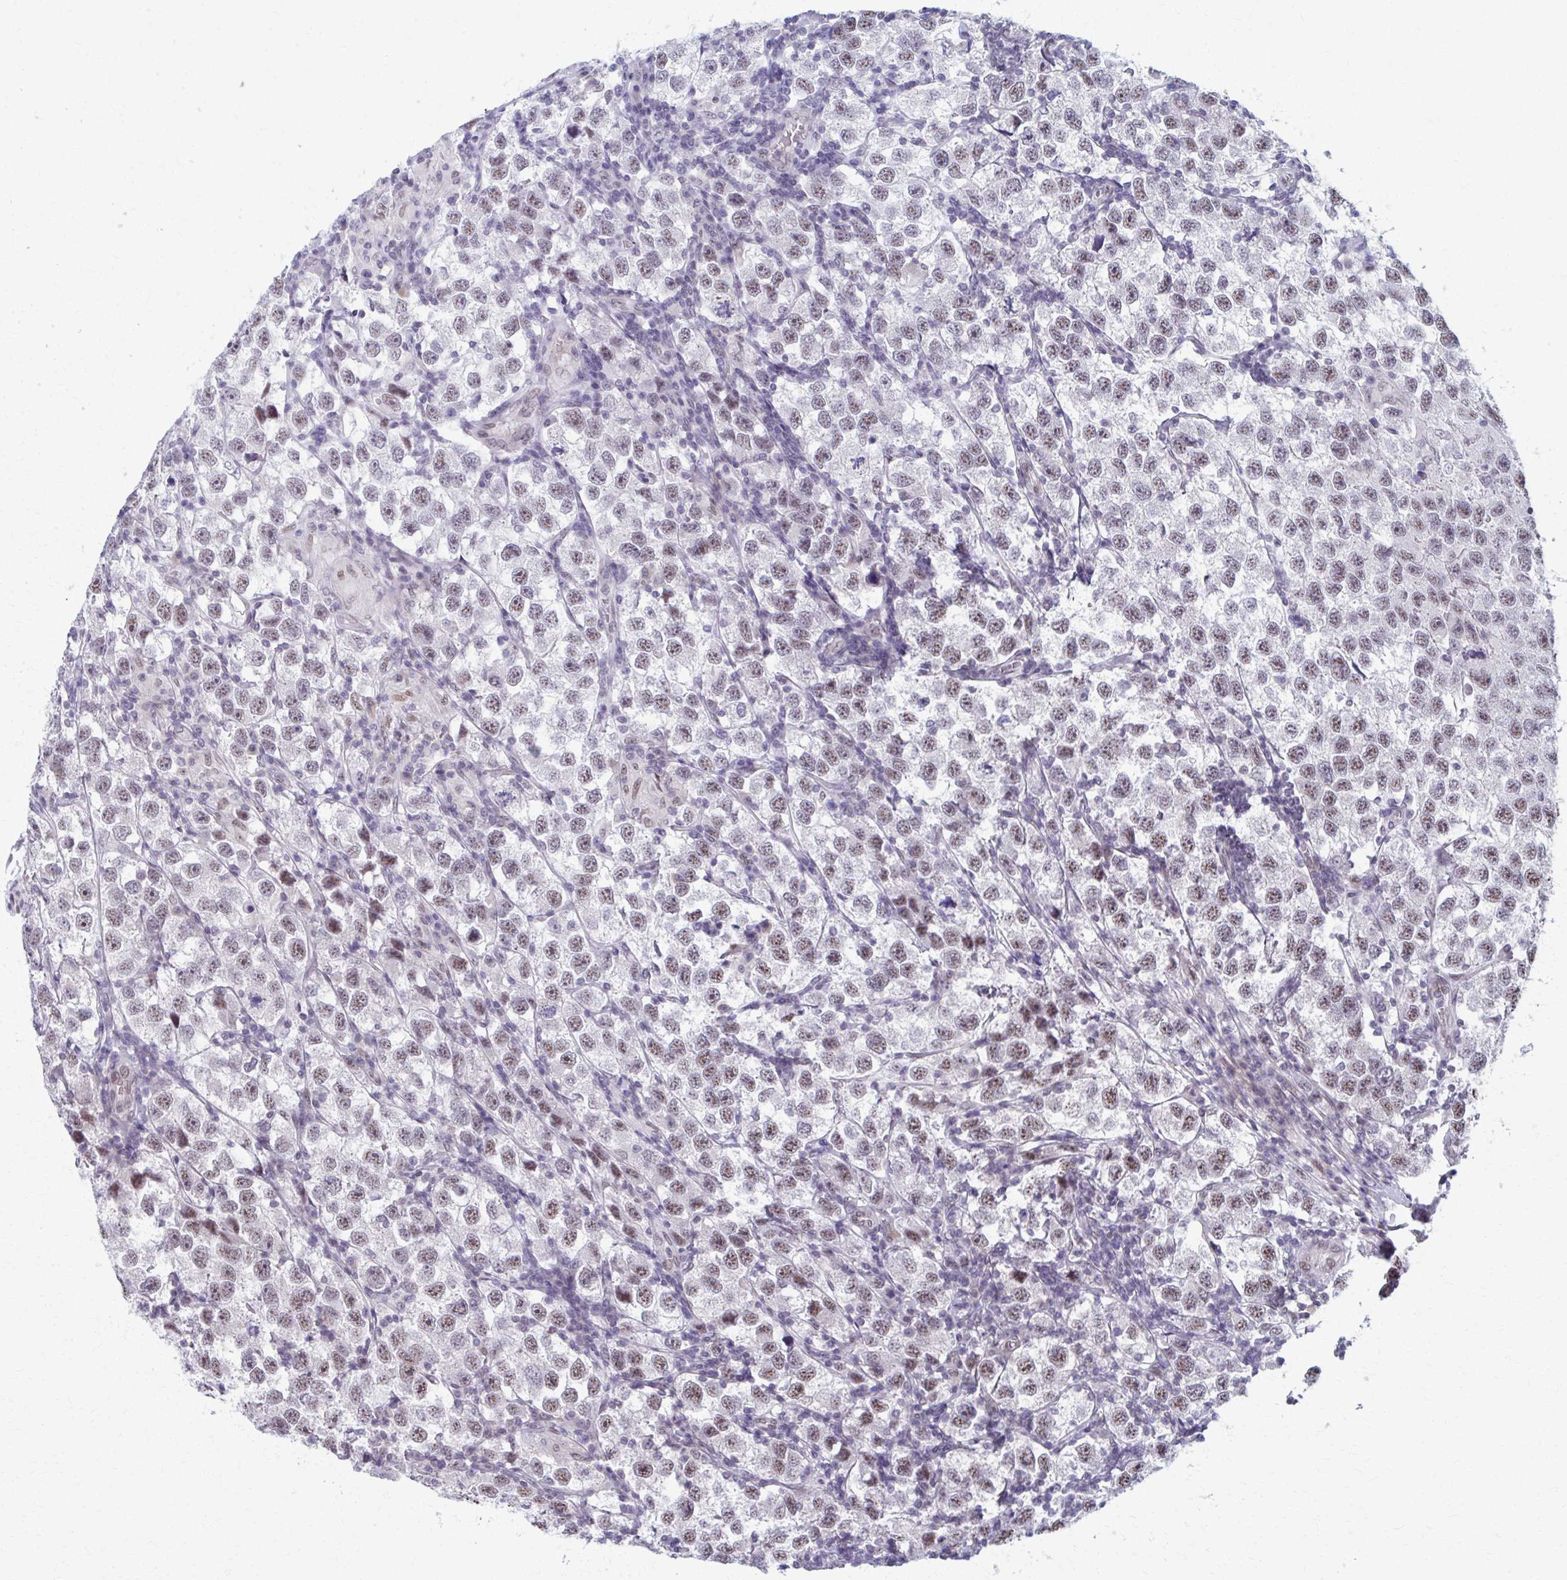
{"staining": {"intensity": "weak", "quantity": "25%-75%", "location": "nuclear"}, "tissue": "testis cancer", "cell_type": "Tumor cells", "image_type": "cancer", "snomed": [{"axis": "morphology", "description": "Seminoma, NOS"}, {"axis": "topography", "description": "Testis"}], "caption": "The photomicrograph demonstrates immunohistochemical staining of testis cancer (seminoma). There is weak nuclear expression is identified in about 25%-75% of tumor cells. The staining was performed using DAB, with brown indicating positive protein expression. Nuclei are stained blue with hematoxylin.", "gene": "SETBP1", "patient": {"sex": "male", "age": 26}}